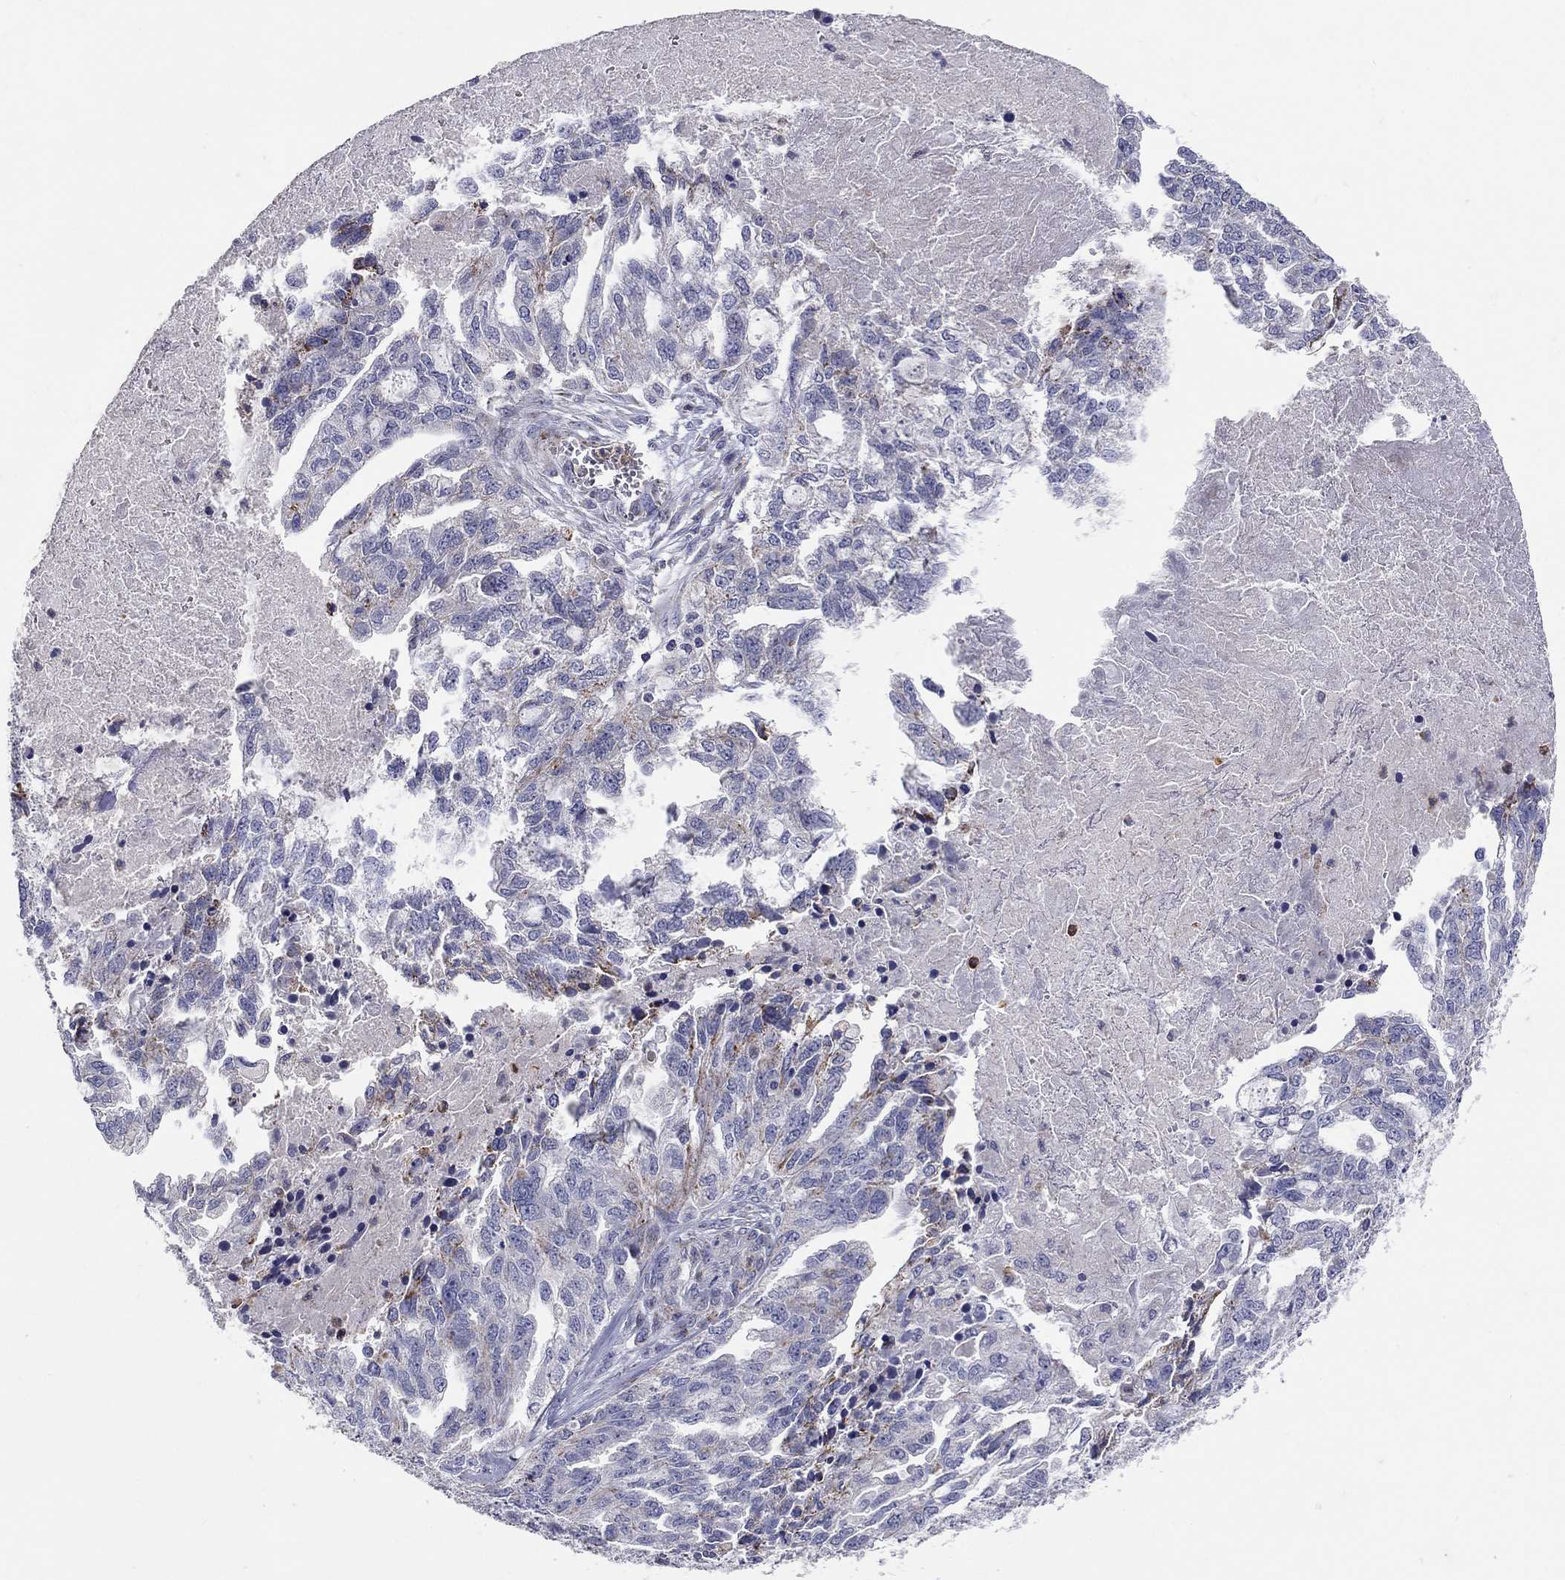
{"staining": {"intensity": "negative", "quantity": "none", "location": "none"}, "tissue": "ovarian cancer", "cell_type": "Tumor cells", "image_type": "cancer", "snomed": [{"axis": "morphology", "description": "Cystadenocarcinoma, serous, NOS"}, {"axis": "topography", "description": "Ovary"}], "caption": "IHC image of human ovarian cancer stained for a protein (brown), which shows no staining in tumor cells.", "gene": "HMX2", "patient": {"sex": "female", "age": 51}}